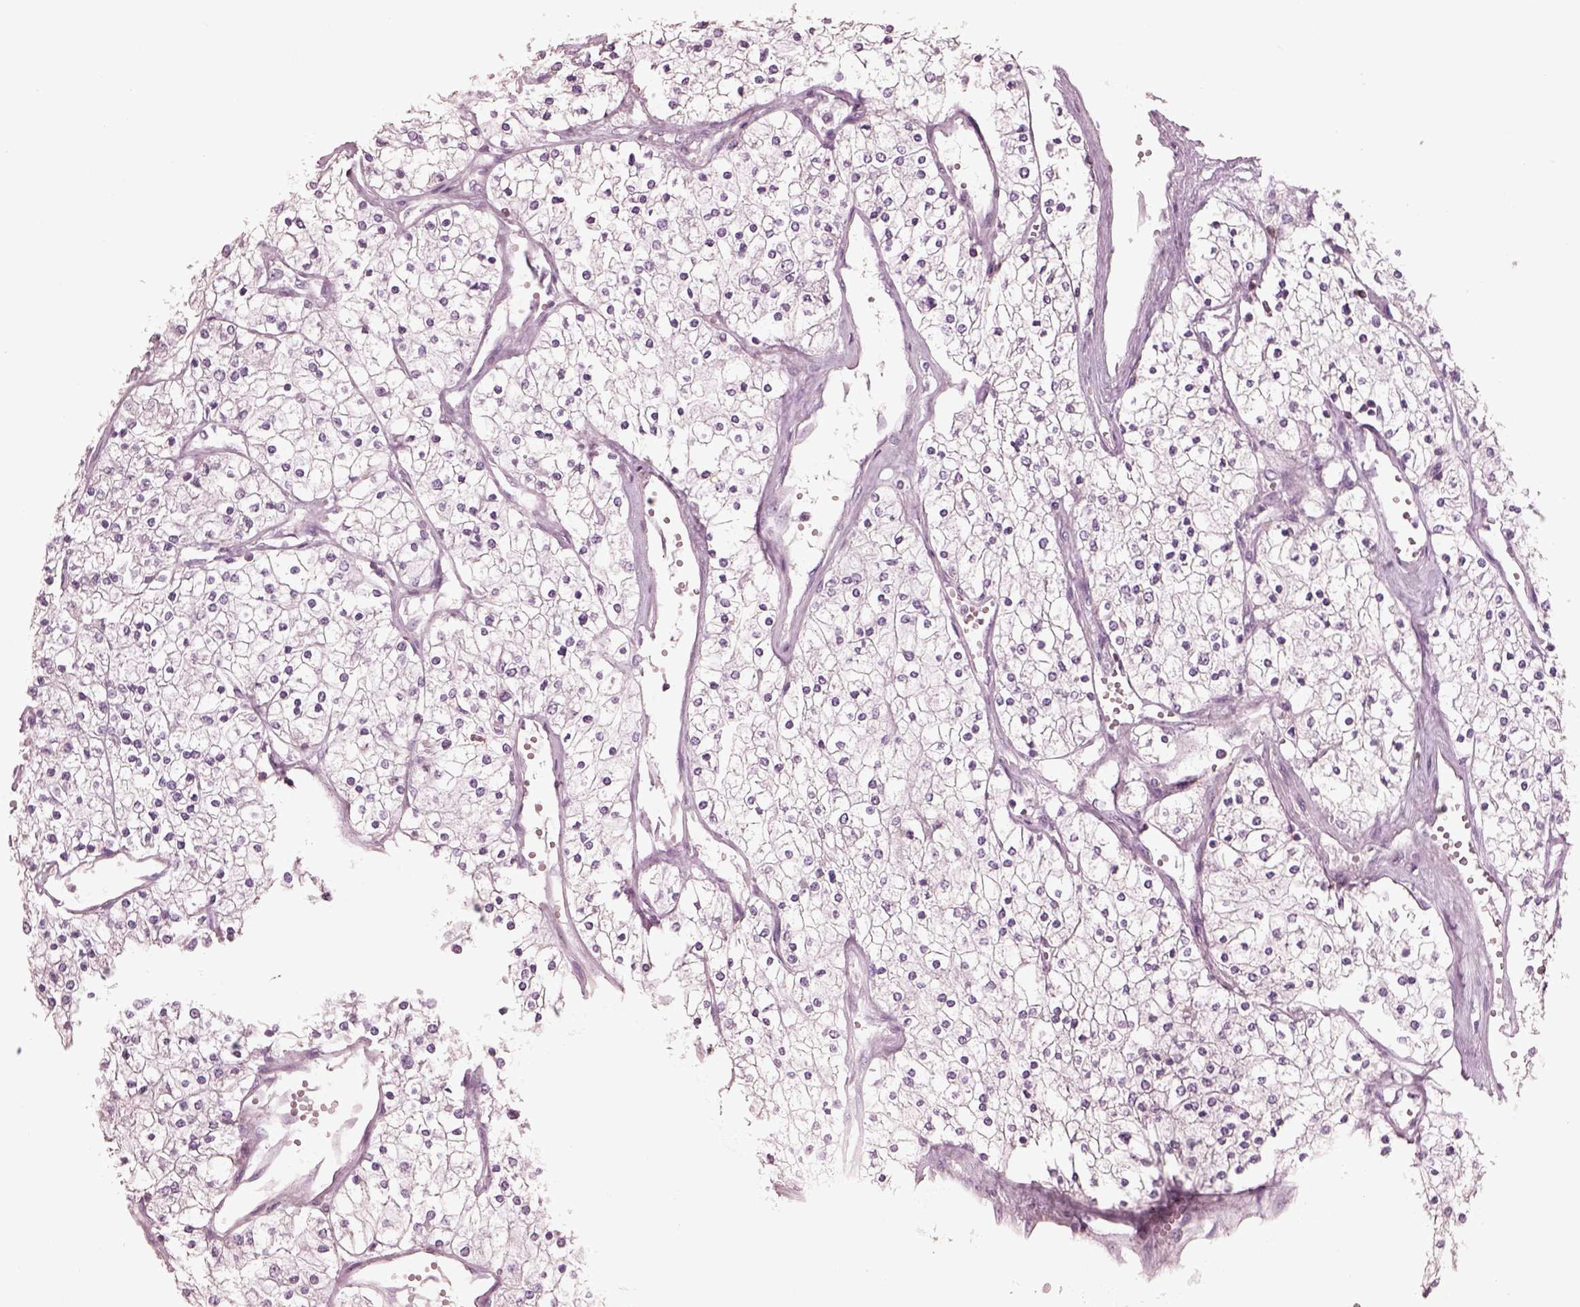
{"staining": {"intensity": "negative", "quantity": "none", "location": "none"}, "tissue": "renal cancer", "cell_type": "Tumor cells", "image_type": "cancer", "snomed": [{"axis": "morphology", "description": "Adenocarcinoma, NOS"}, {"axis": "topography", "description": "Kidney"}], "caption": "DAB immunohistochemical staining of renal cancer demonstrates no significant positivity in tumor cells.", "gene": "PDCD1", "patient": {"sex": "male", "age": 80}}